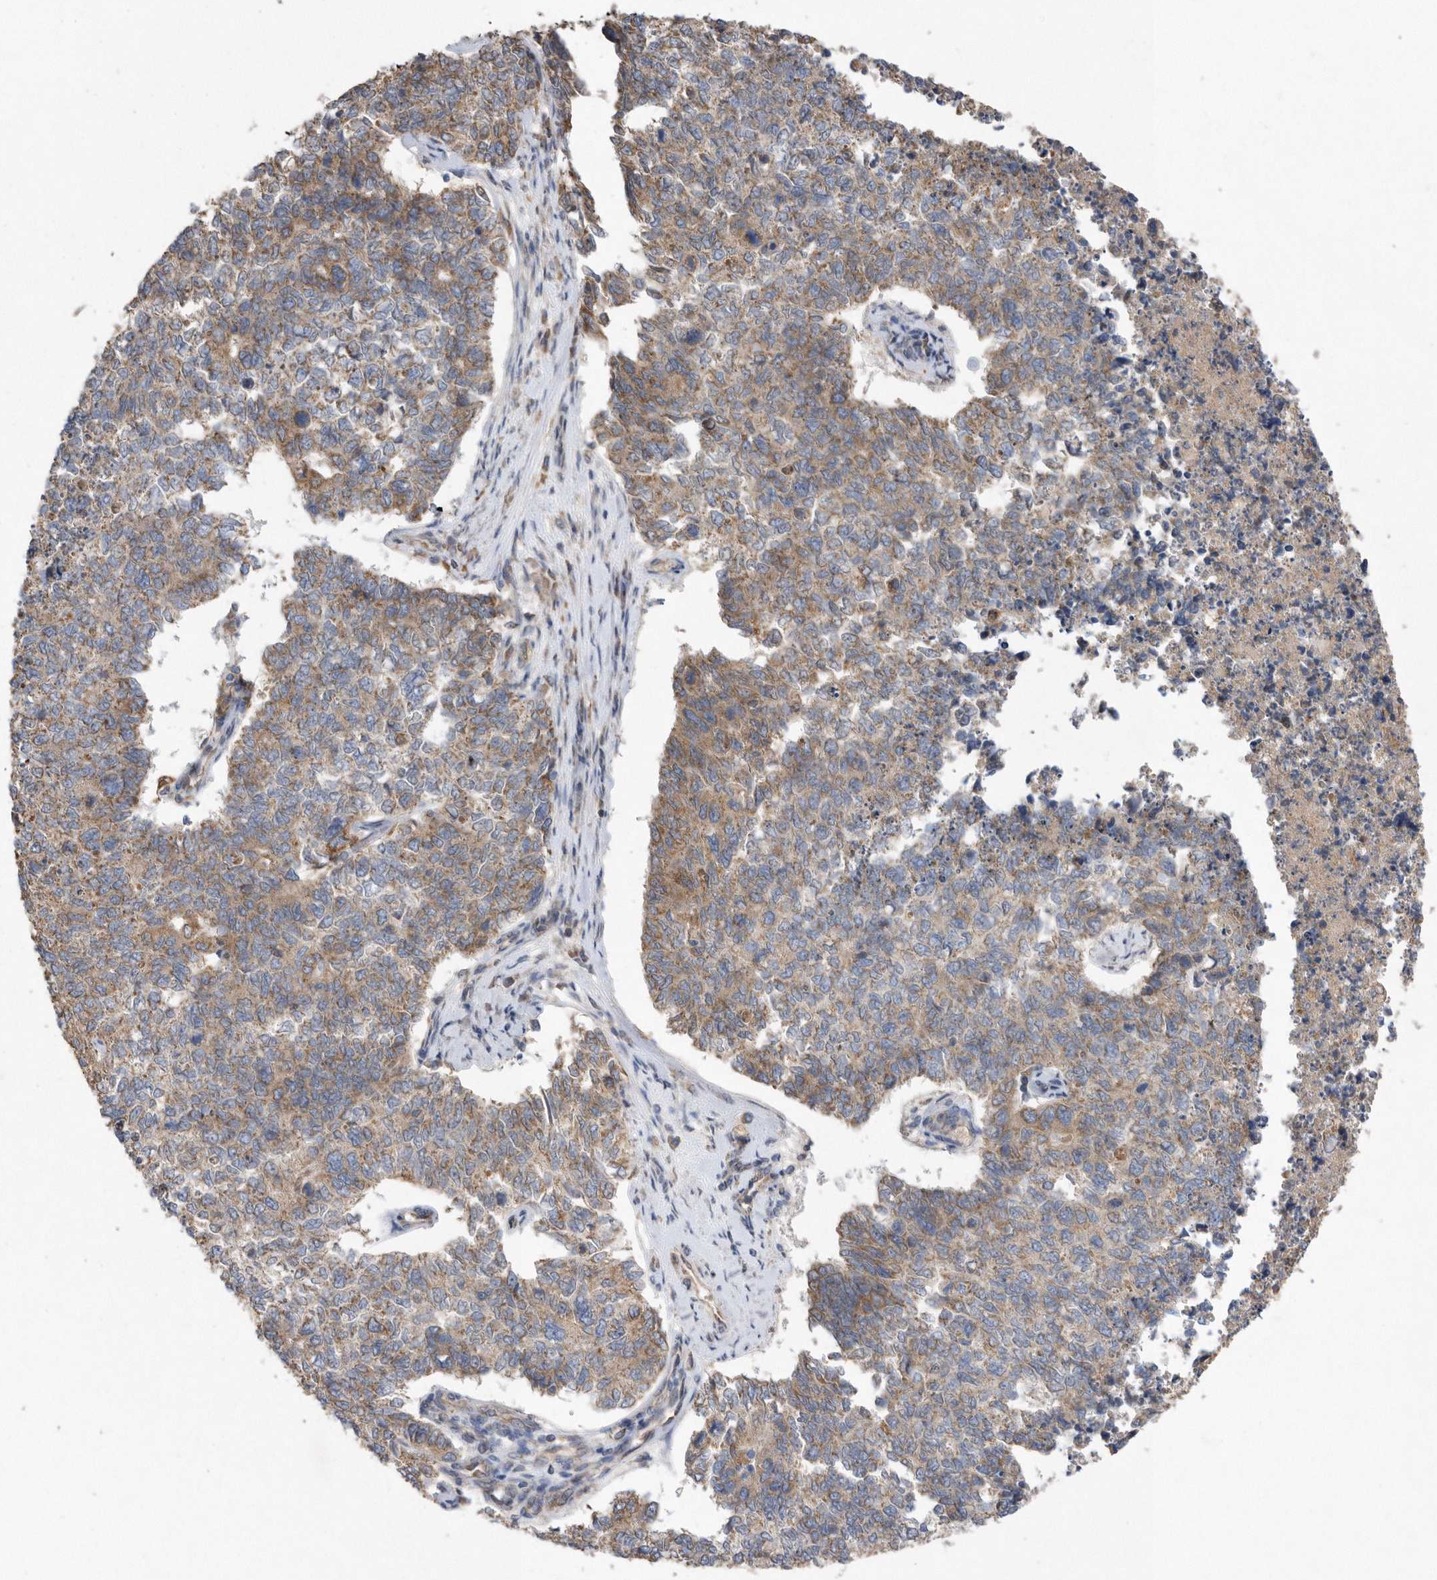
{"staining": {"intensity": "moderate", "quantity": "25%-75%", "location": "cytoplasmic/membranous"}, "tissue": "cervical cancer", "cell_type": "Tumor cells", "image_type": "cancer", "snomed": [{"axis": "morphology", "description": "Squamous cell carcinoma, NOS"}, {"axis": "topography", "description": "Cervix"}], "caption": "Squamous cell carcinoma (cervical) stained with immunohistochemistry displays moderate cytoplasmic/membranous staining in approximately 25%-75% of tumor cells.", "gene": "PON2", "patient": {"sex": "female", "age": 63}}